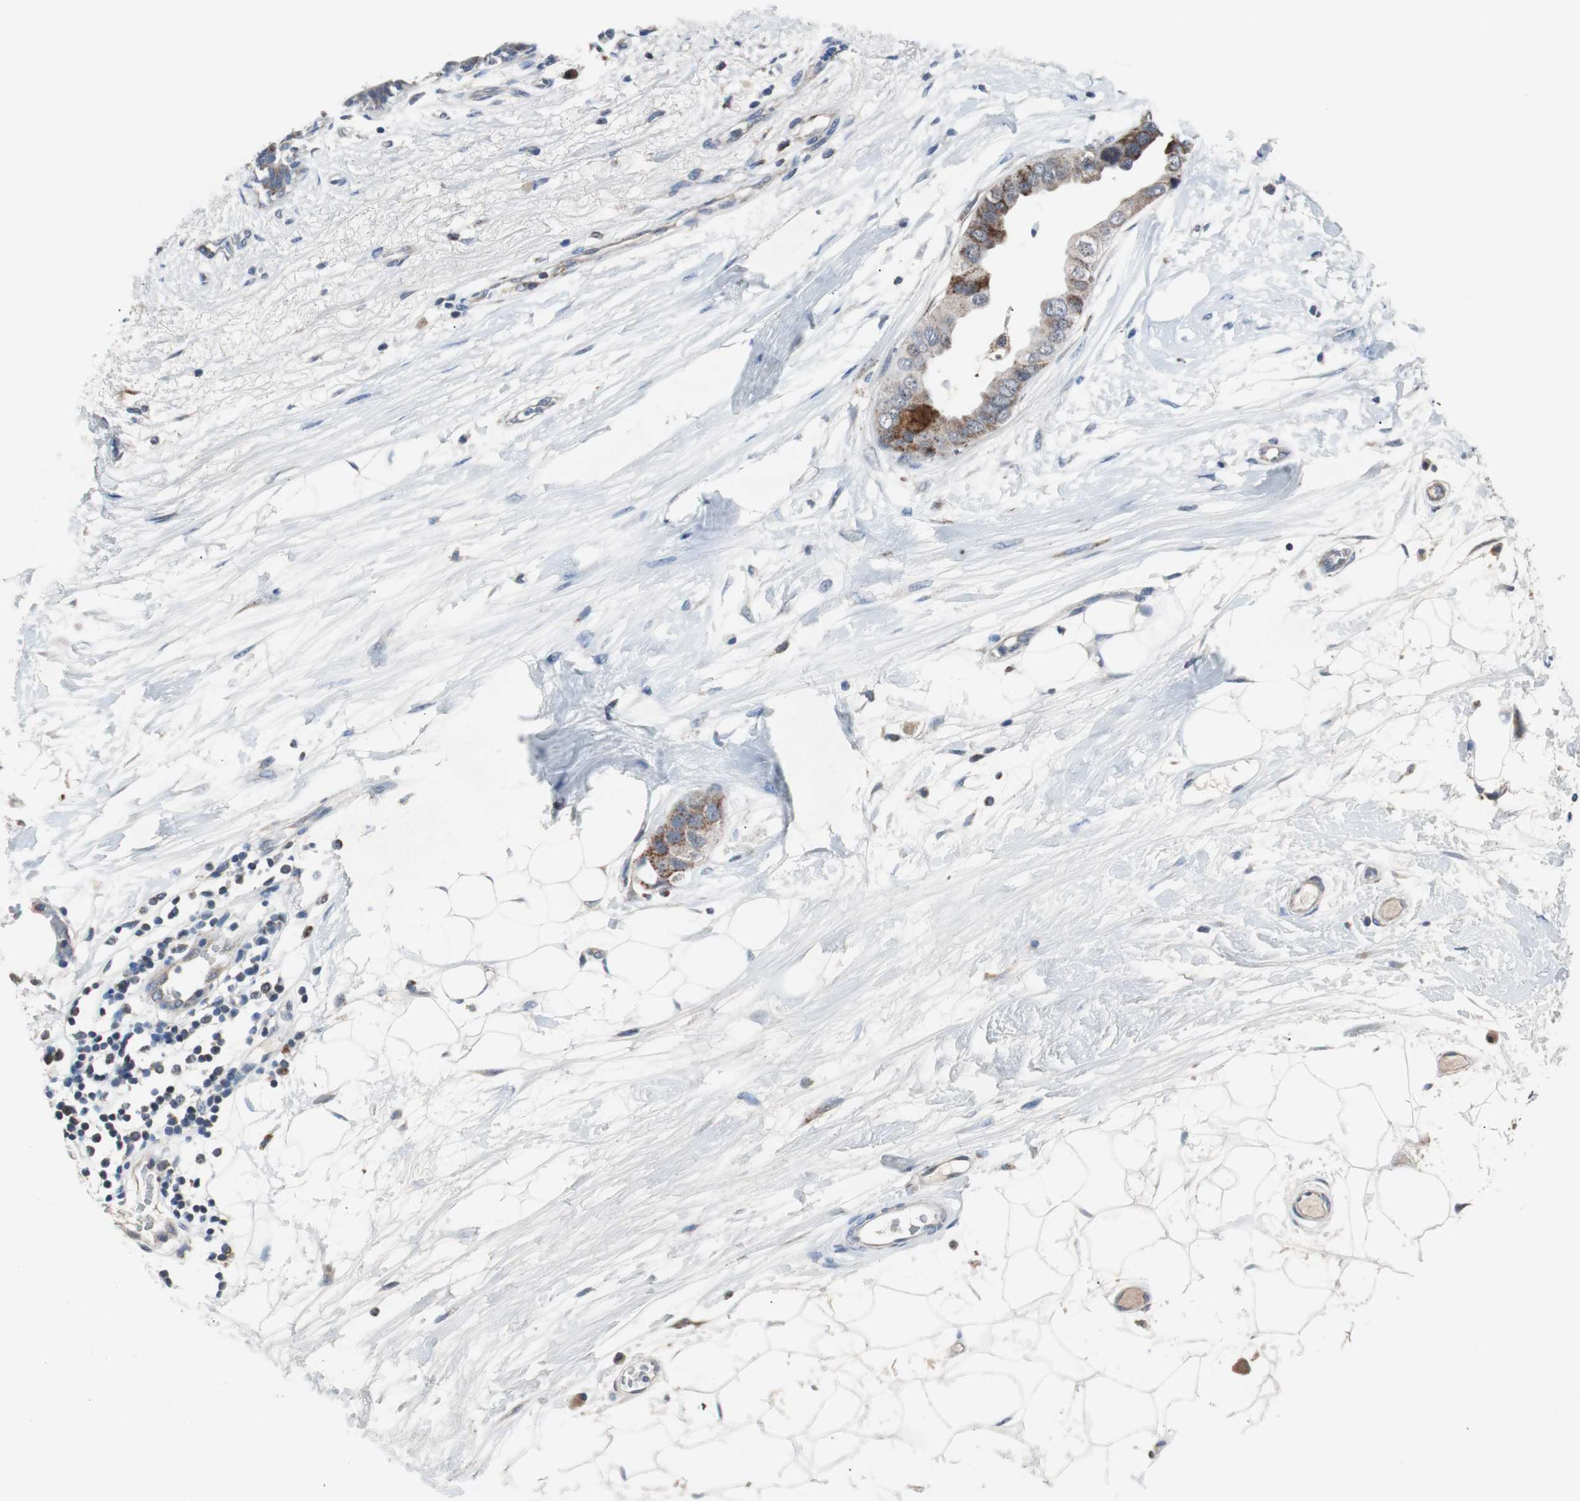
{"staining": {"intensity": "moderate", "quantity": "25%-75%", "location": "cytoplasmic/membranous"}, "tissue": "breast cancer", "cell_type": "Tumor cells", "image_type": "cancer", "snomed": [{"axis": "morphology", "description": "Duct carcinoma"}, {"axis": "topography", "description": "Breast"}], "caption": "The photomicrograph displays staining of breast cancer (intraductal carcinoma), revealing moderate cytoplasmic/membranous protein expression (brown color) within tumor cells. (DAB (3,3'-diaminobenzidine) IHC with brightfield microscopy, high magnification).", "gene": "PITRM1", "patient": {"sex": "female", "age": 40}}